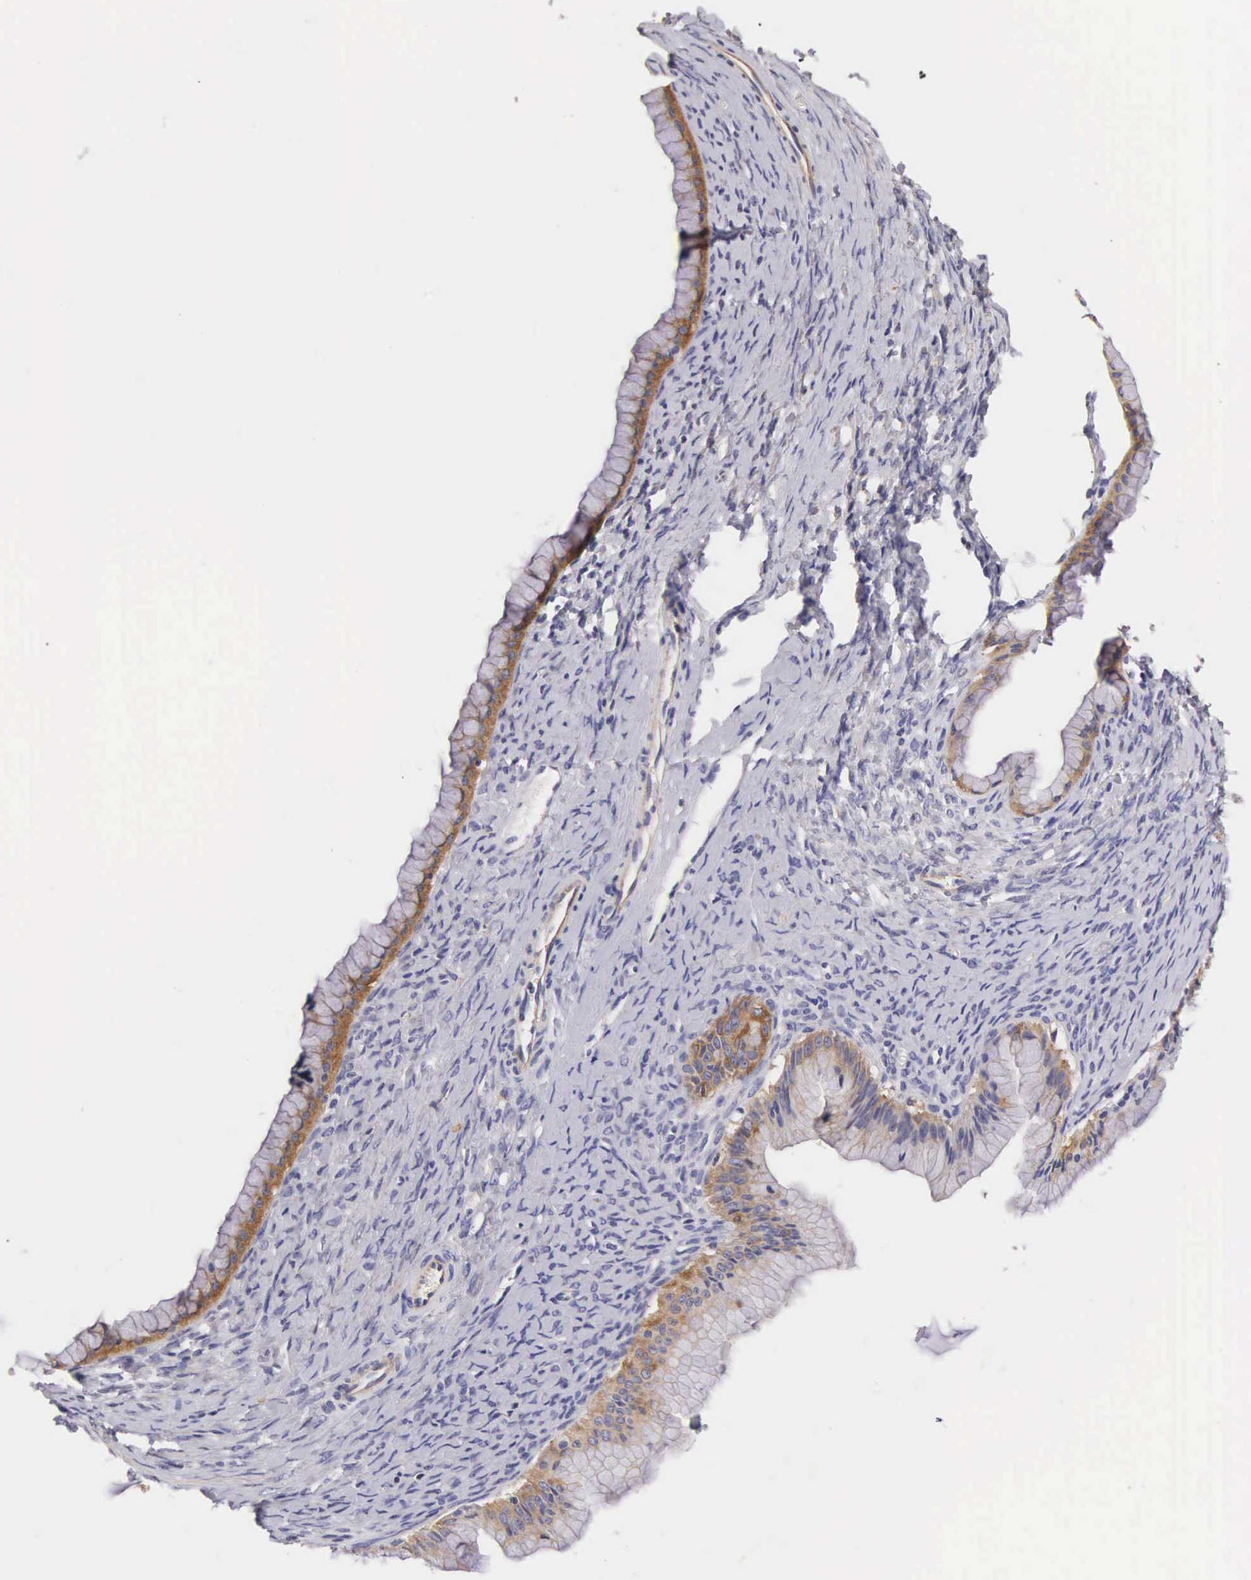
{"staining": {"intensity": "moderate", "quantity": ">75%", "location": "cytoplasmic/membranous"}, "tissue": "ovarian cancer", "cell_type": "Tumor cells", "image_type": "cancer", "snomed": [{"axis": "morphology", "description": "Cystadenocarcinoma, mucinous, NOS"}, {"axis": "topography", "description": "Ovary"}], "caption": "Protein staining of ovarian cancer tissue demonstrates moderate cytoplasmic/membranous staining in approximately >75% of tumor cells.", "gene": "OSBPL3", "patient": {"sex": "female", "age": 25}}